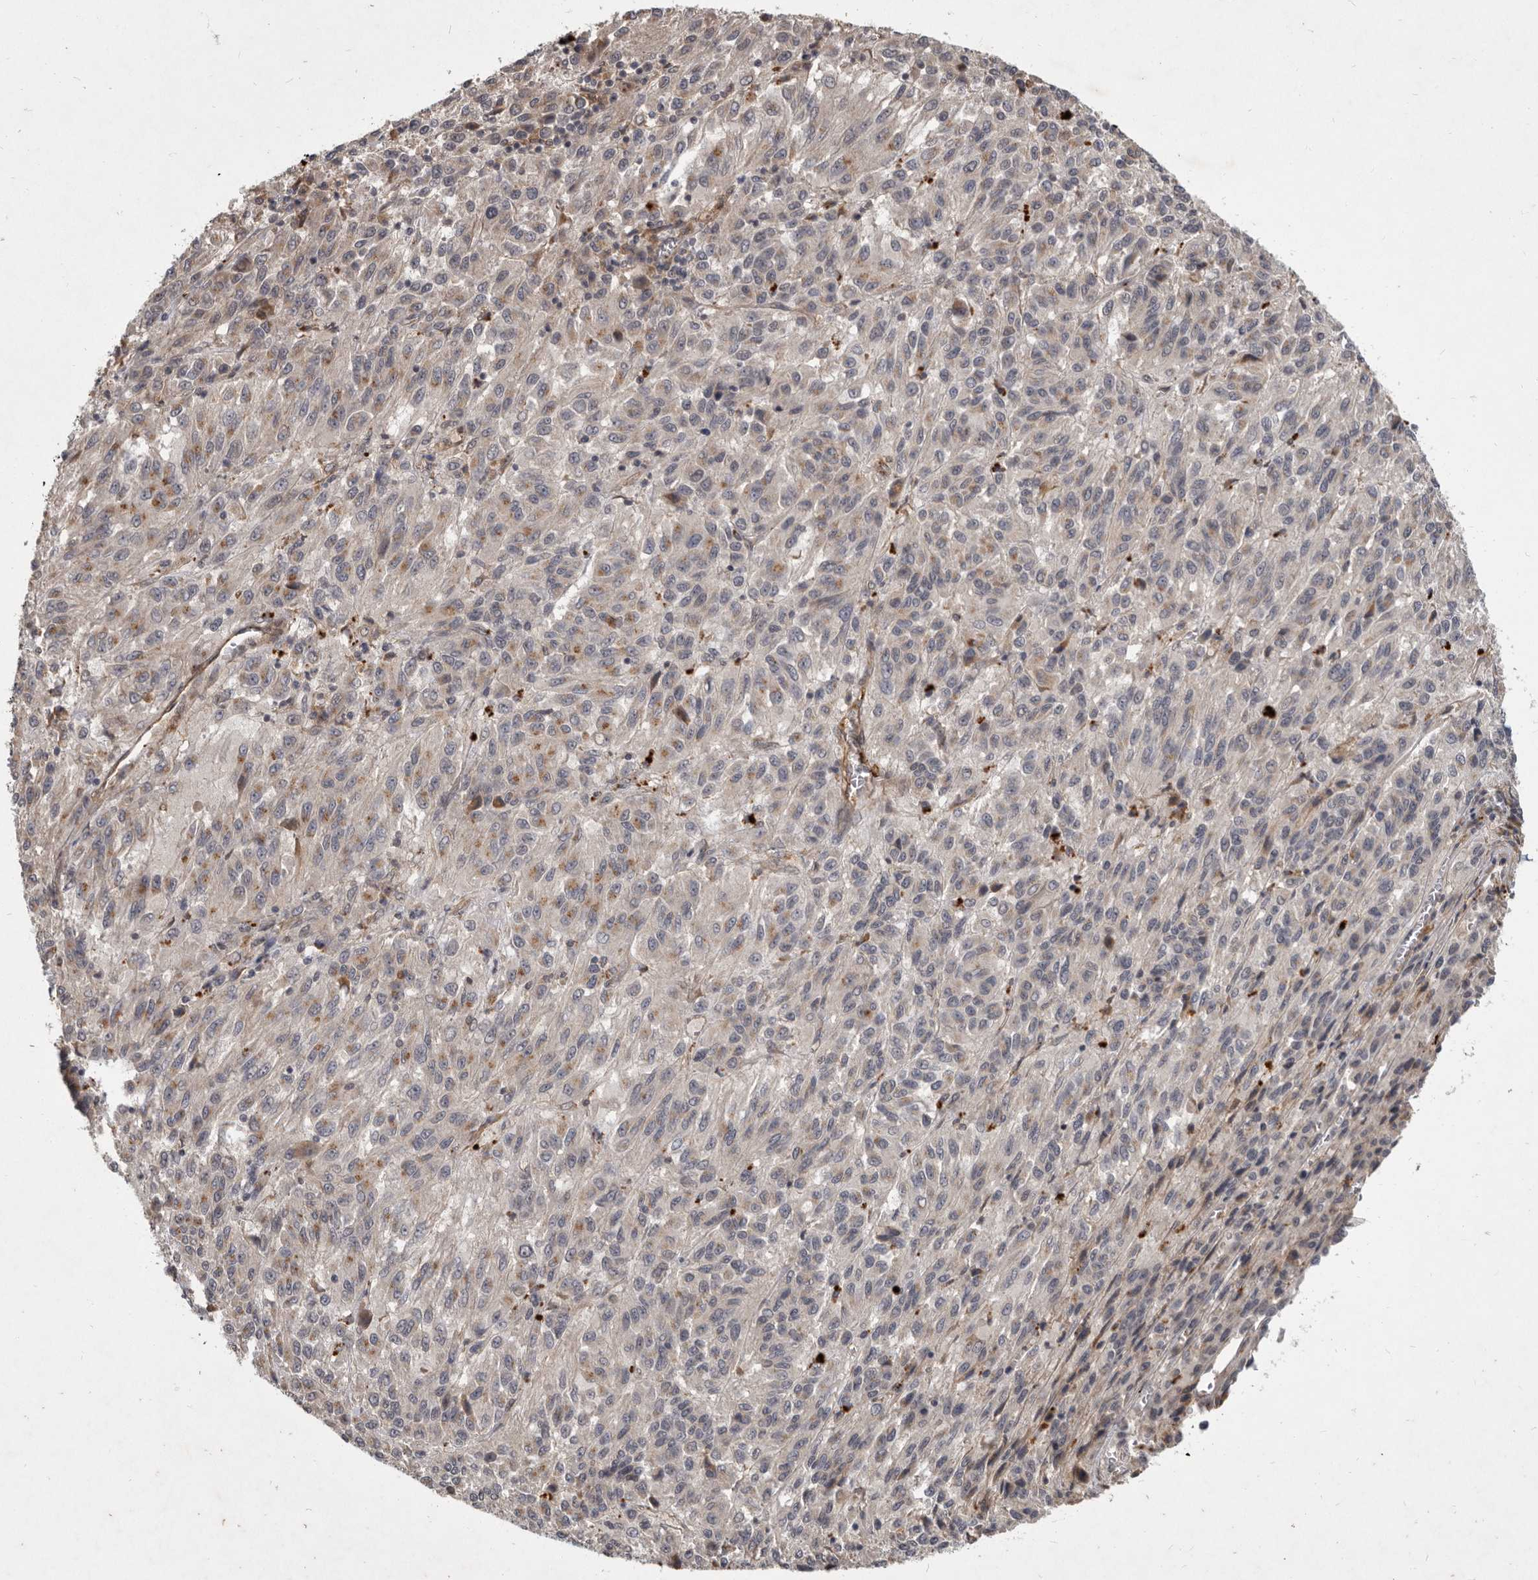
{"staining": {"intensity": "moderate", "quantity": "<25%", "location": "cytoplasmic/membranous"}, "tissue": "melanoma", "cell_type": "Tumor cells", "image_type": "cancer", "snomed": [{"axis": "morphology", "description": "Malignant melanoma, Metastatic site"}, {"axis": "topography", "description": "Lung"}], "caption": "Immunohistochemical staining of melanoma shows low levels of moderate cytoplasmic/membranous protein staining in about <25% of tumor cells.", "gene": "DNAJC28", "patient": {"sex": "male", "age": 64}}